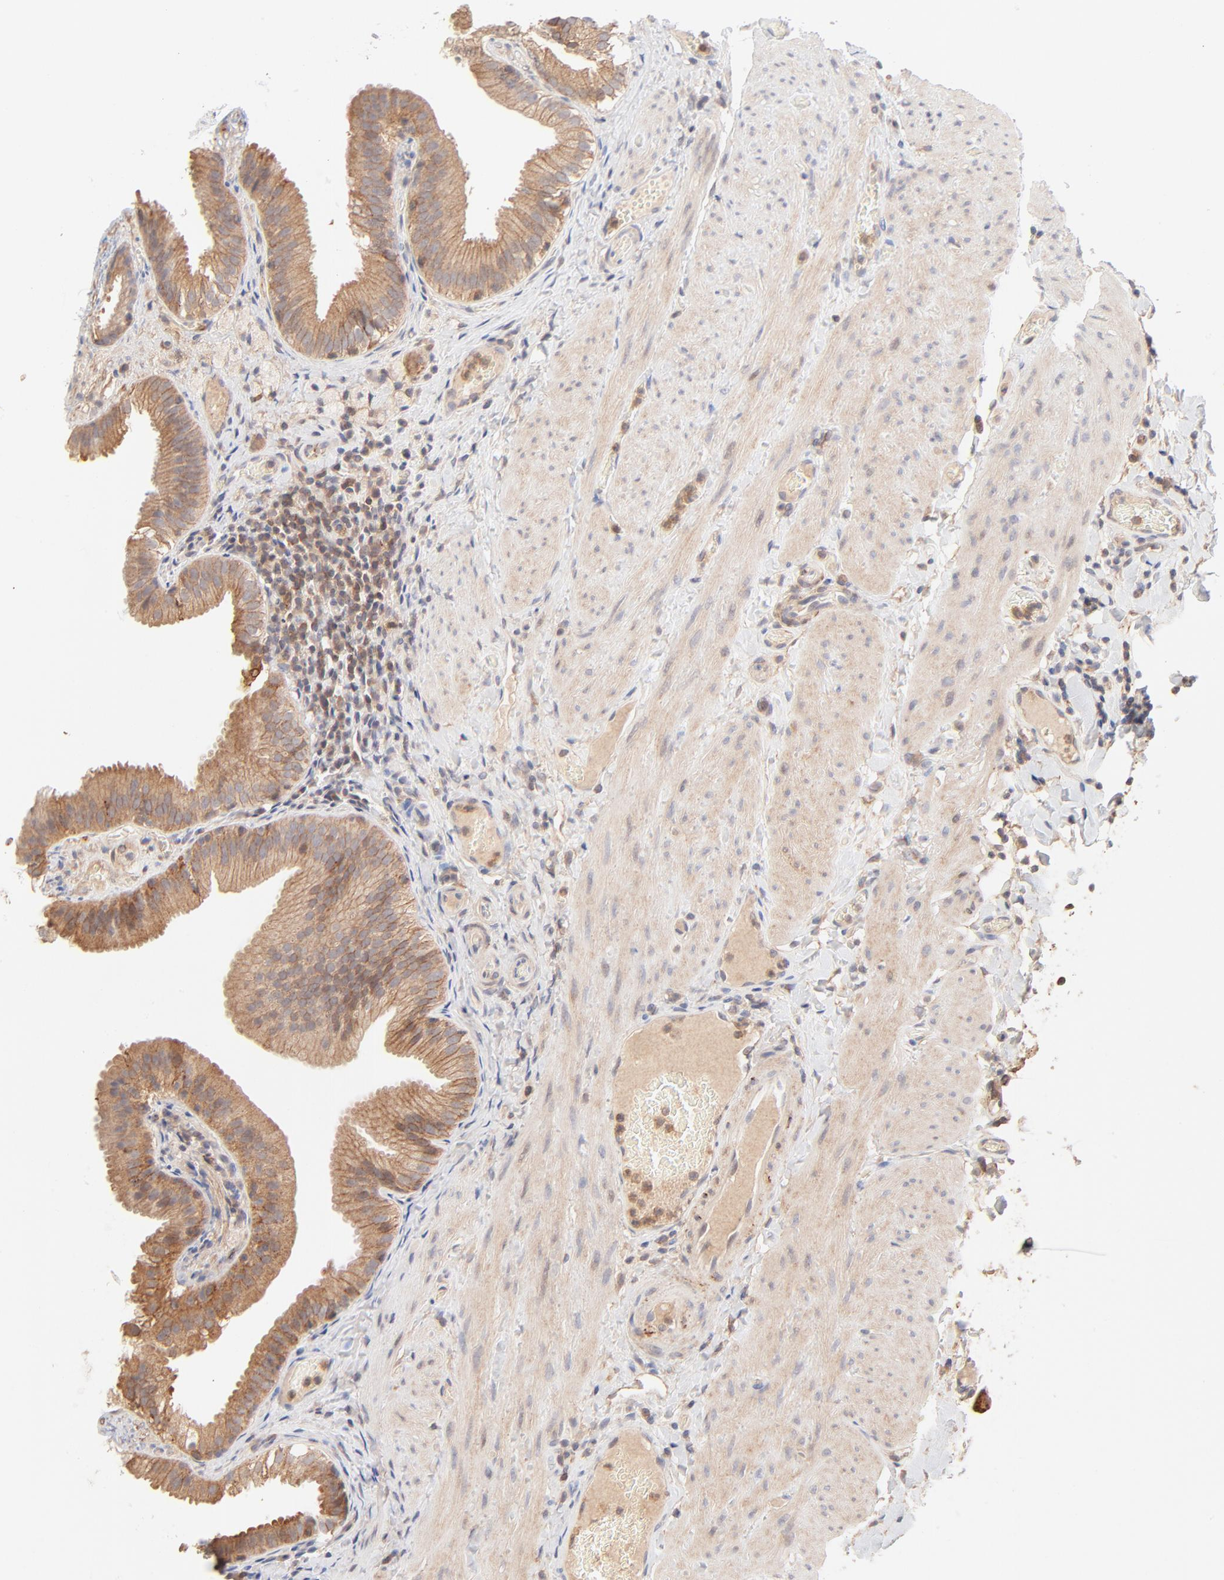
{"staining": {"intensity": "strong", "quantity": ">75%", "location": "cytoplasmic/membranous"}, "tissue": "gallbladder", "cell_type": "Glandular cells", "image_type": "normal", "snomed": [{"axis": "morphology", "description": "Normal tissue, NOS"}, {"axis": "topography", "description": "Gallbladder"}], "caption": "The photomicrograph shows immunohistochemical staining of unremarkable gallbladder. There is strong cytoplasmic/membranous expression is seen in approximately >75% of glandular cells. (IHC, brightfield microscopy, high magnification).", "gene": "CSPG4", "patient": {"sex": "female", "age": 24}}